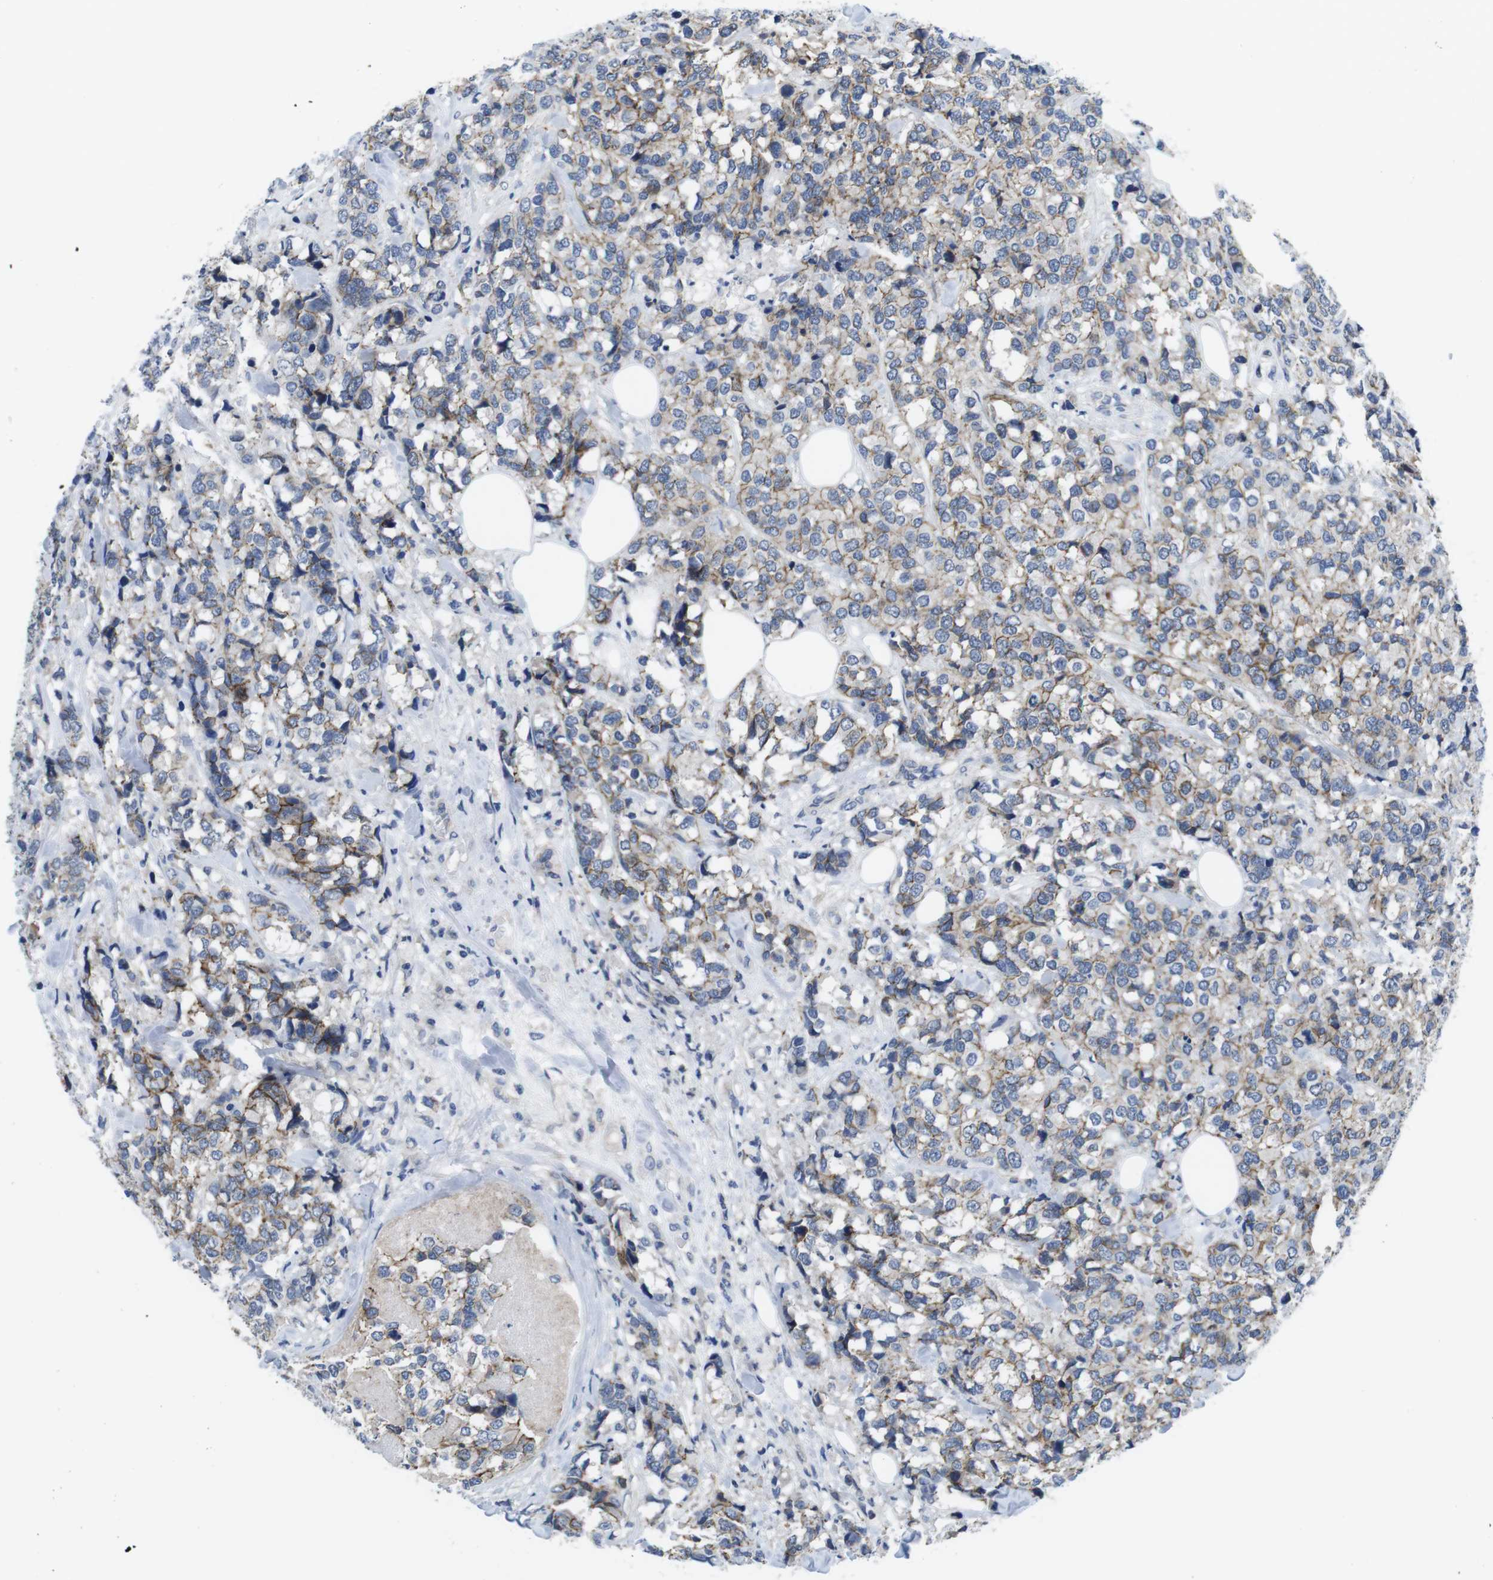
{"staining": {"intensity": "moderate", "quantity": ">75%", "location": "cytoplasmic/membranous"}, "tissue": "breast cancer", "cell_type": "Tumor cells", "image_type": "cancer", "snomed": [{"axis": "morphology", "description": "Lobular carcinoma"}, {"axis": "topography", "description": "Breast"}], "caption": "IHC image of human breast cancer (lobular carcinoma) stained for a protein (brown), which reveals medium levels of moderate cytoplasmic/membranous positivity in approximately >75% of tumor cells.", "gene": "SCRIB", "patient": {"sex": "female", "age": 59}}